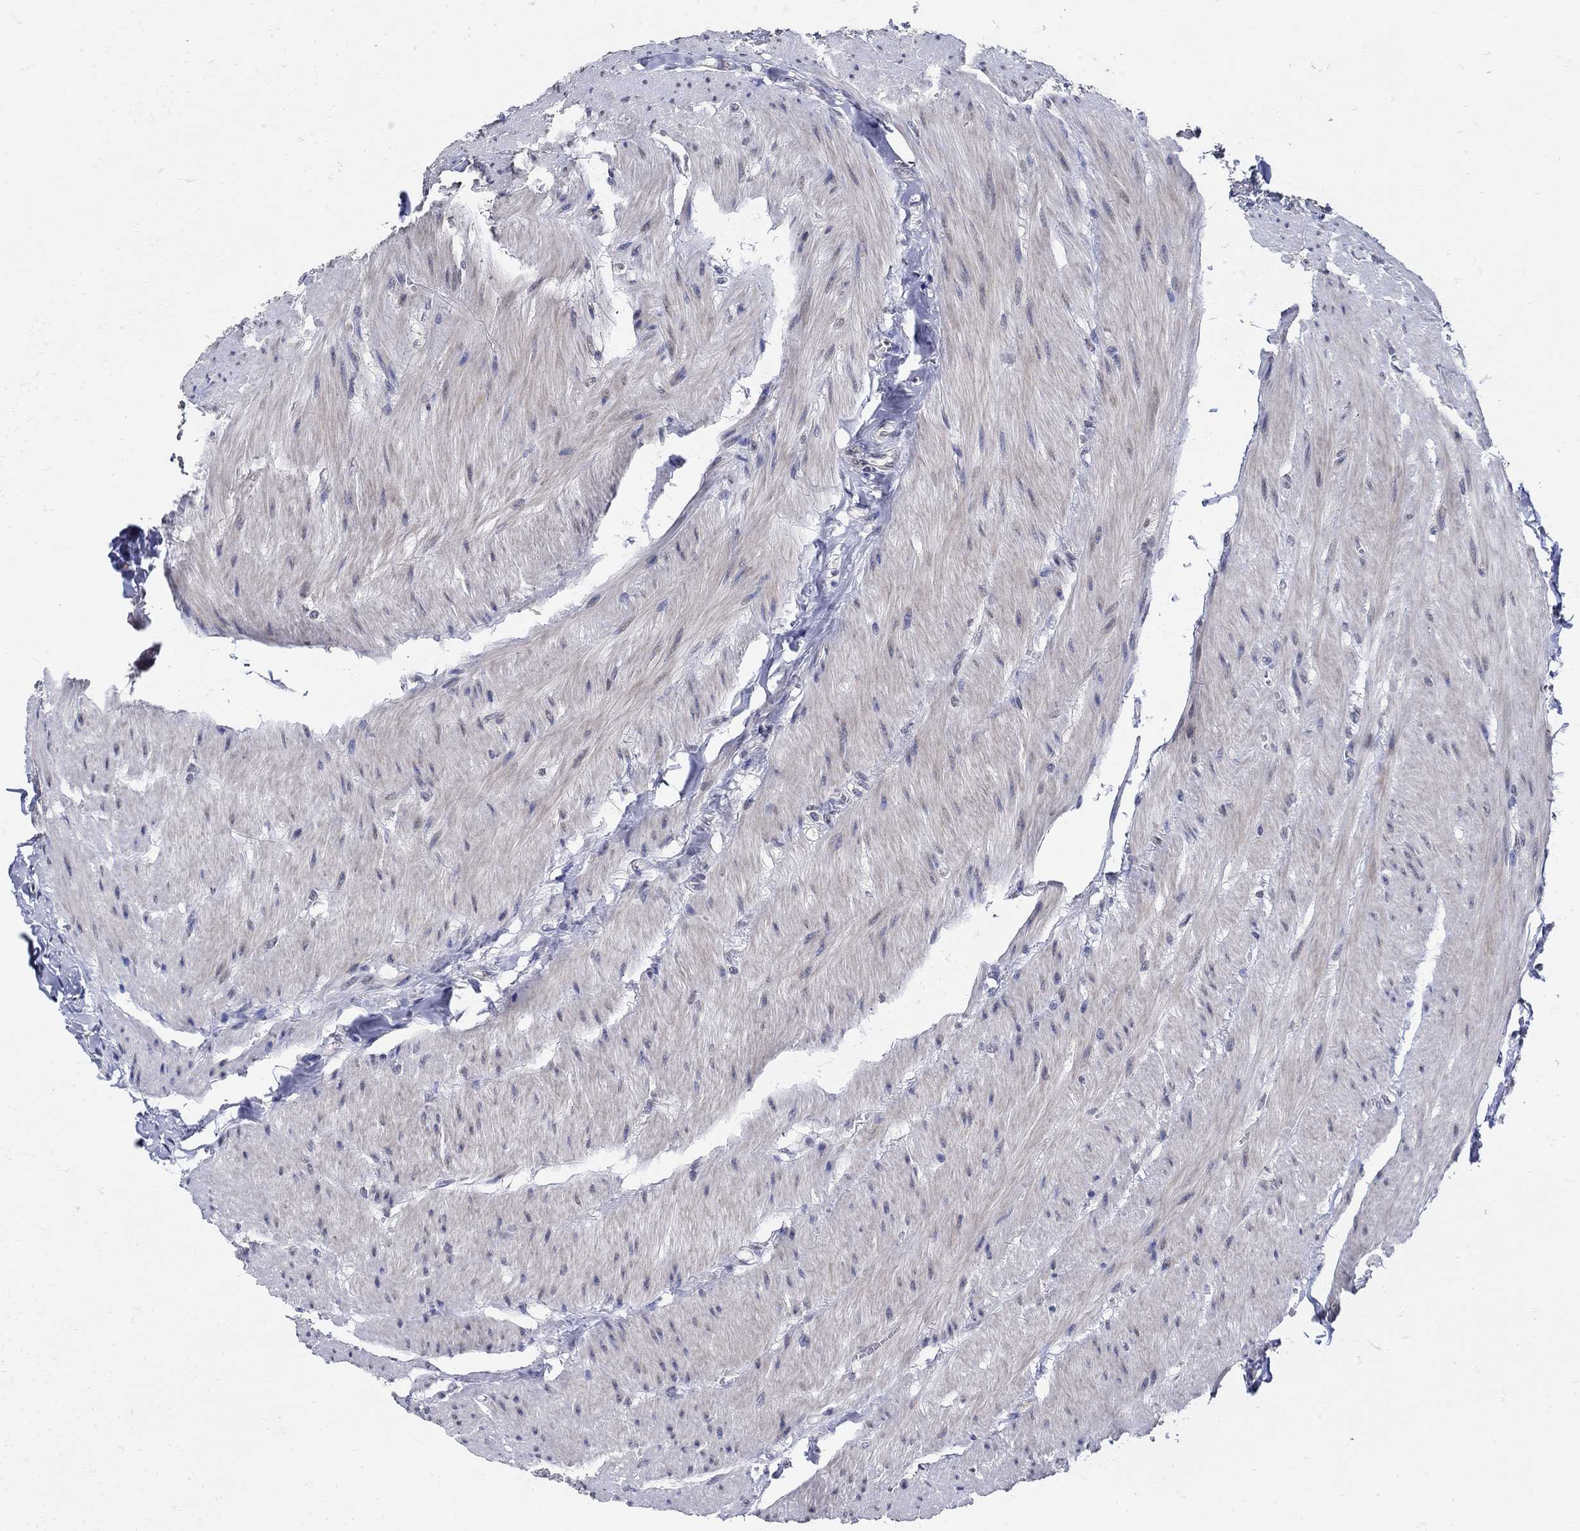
{"staining": {"intensity": "negative", "quantity": "none", "location": "none"}, "tissue": "colon", "cell_type": "Endothelial cells", "image_type": "normal", "snomed": [{"axis": "morphology", "description": "Normal tissue, NOS"}, {"axis": "topography", "description": "Colon"}], "caption": "A histopathology image of colon stained for a protein demonstrates no brown staining in endothelial cells. (DAB (3,3'-diaminobenzidine) immunohistochemistry, high magnification).", "gene": "KCNN3", "patient": {"sex": "female", "age": 65}}